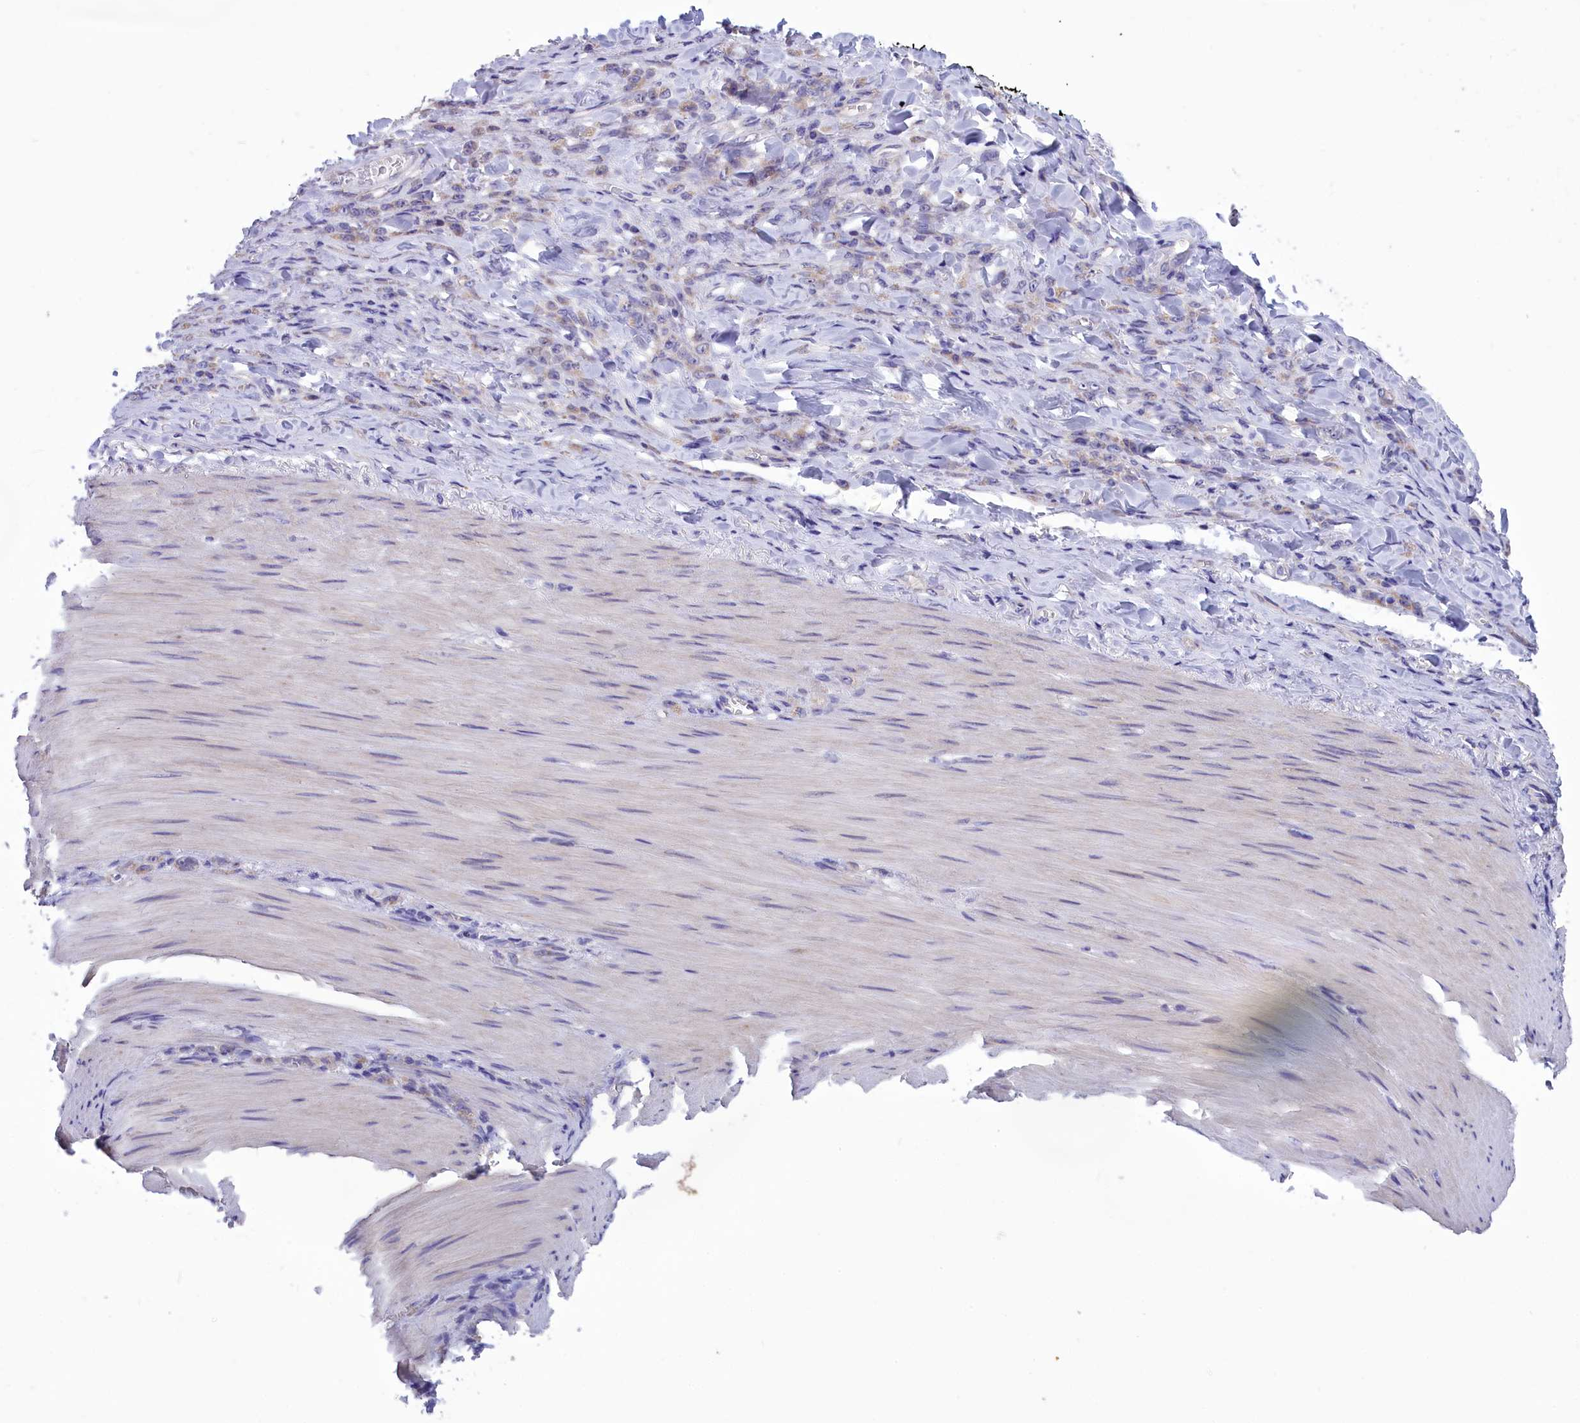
{"staining": {"intensity": "weak", "quantity": "<25%", "location": "cytoplasmic/membranous"}, "tissue": "stomach cancer", "cell_type": "Tumor cells", "image_type": "cancer", "snomed": [{"axis": "morphology", "description": "Normal tissue, NOS"}, {"axis": "morphology", "description": "Adenocarcinoma, NOS"}, {"axis": "topography", "description": "Stomach"}], "caption": "Immunohistochemical staining of human stomach adenocarcinoma reveals no significant positivity in tumor cells. Brightfield microscopy of immunohistochemistry stained with DAB (brown) and hematoxylin (blue), captured at high magnification.", "gene": "CYP2U1", "patient": {"sex": "male", "age": 82}}